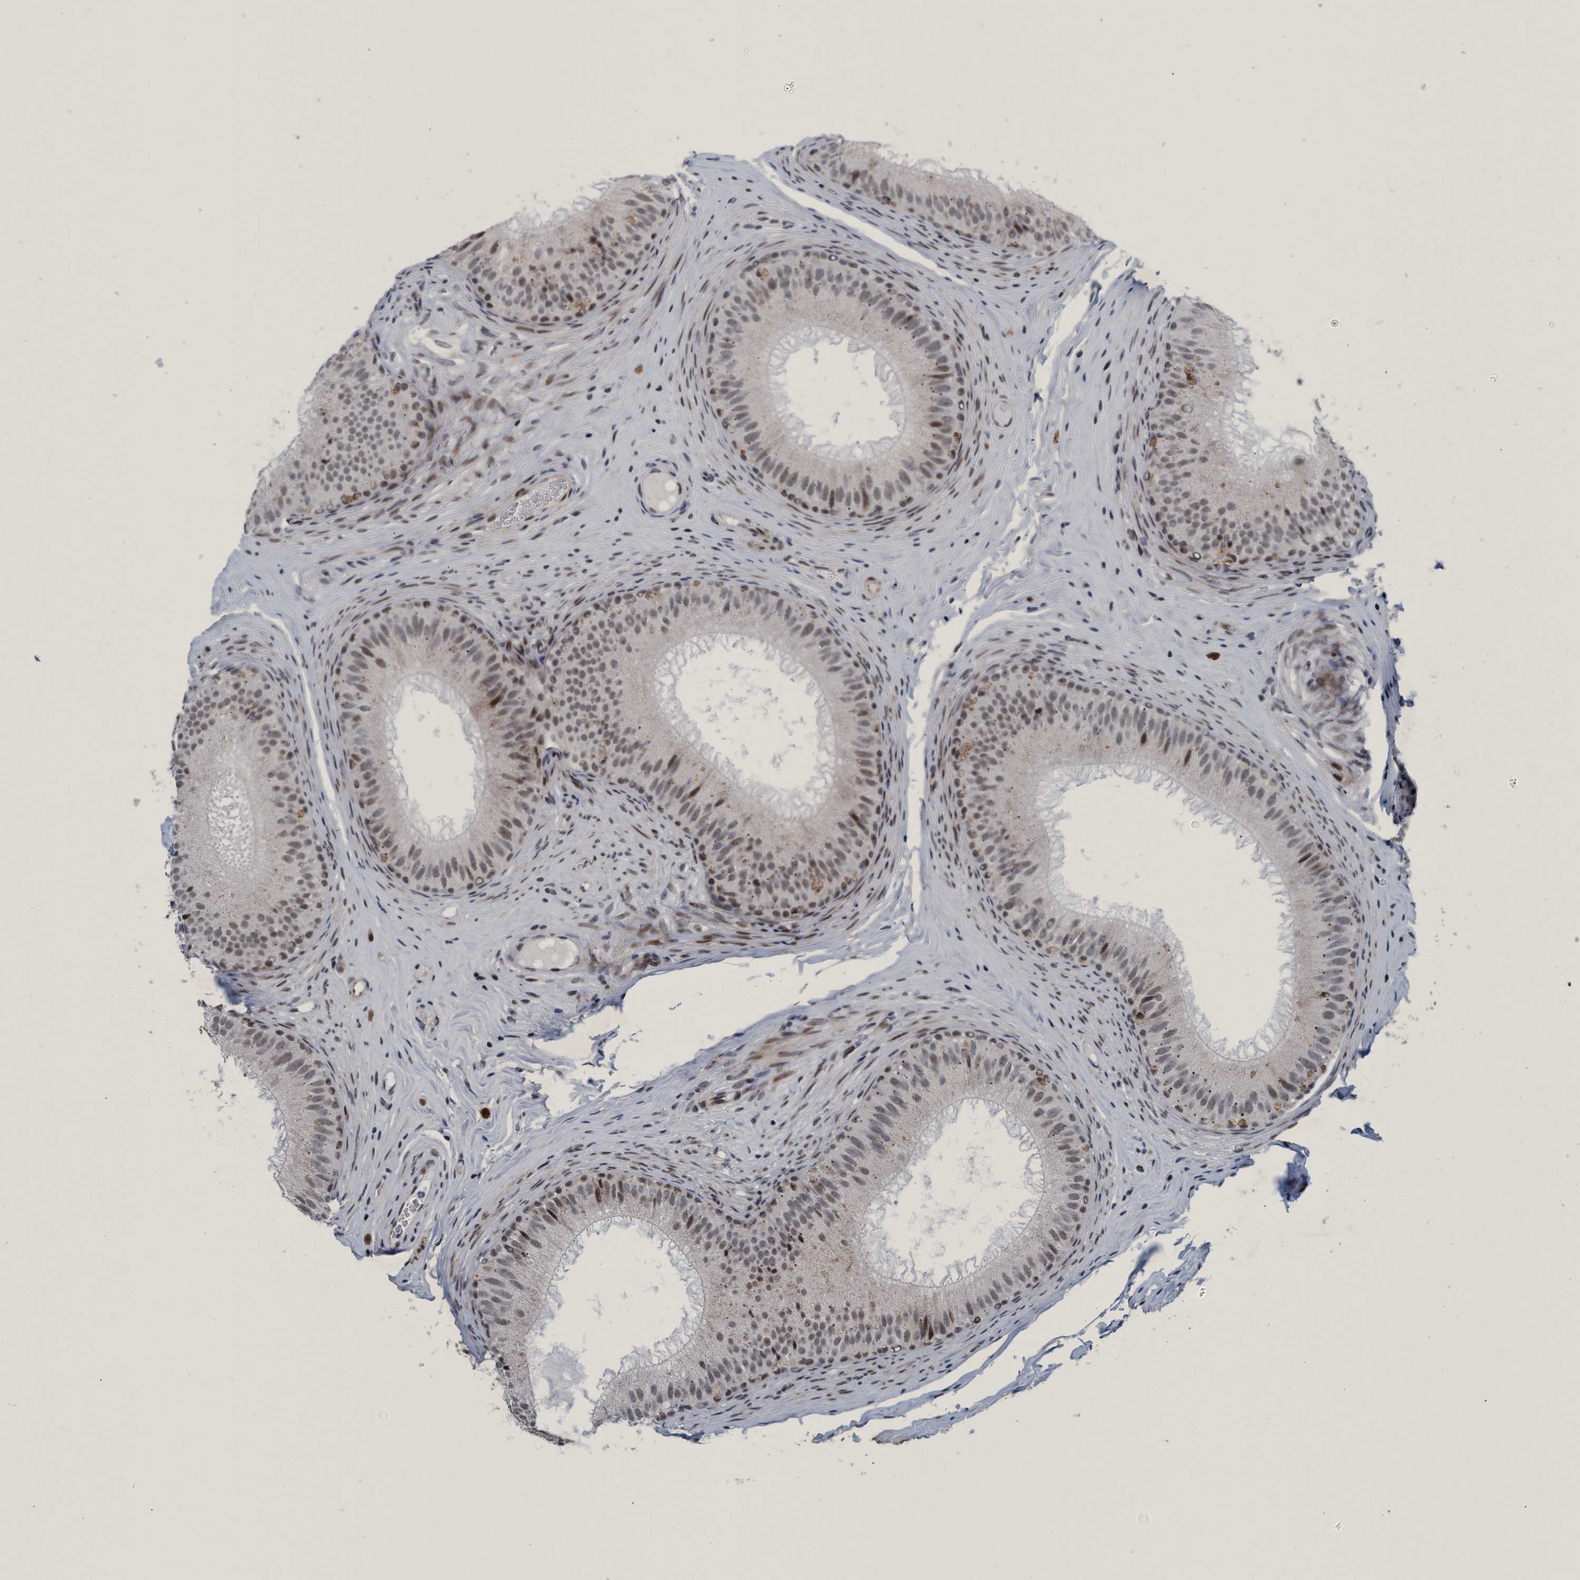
{"staining": {"intensity": "weak", "quantity": ">75%", "location": "nuclear"}, "tissue": "epididymis", "cell_type": "Glandular cells", "image_type": "normal", "snomed": [{"axis": "morphology", "description": "Normal tissue, NOS"}, {"axis": "topography", "description": "Epididymis"}], "caption": "Epididymis stained with DAB immunohistochemistry displays low levels of weak nuclear positivity in about >75% of glandular cells.", "gene": "CWC27", "patient": {"sex": "male", "age": 32}}